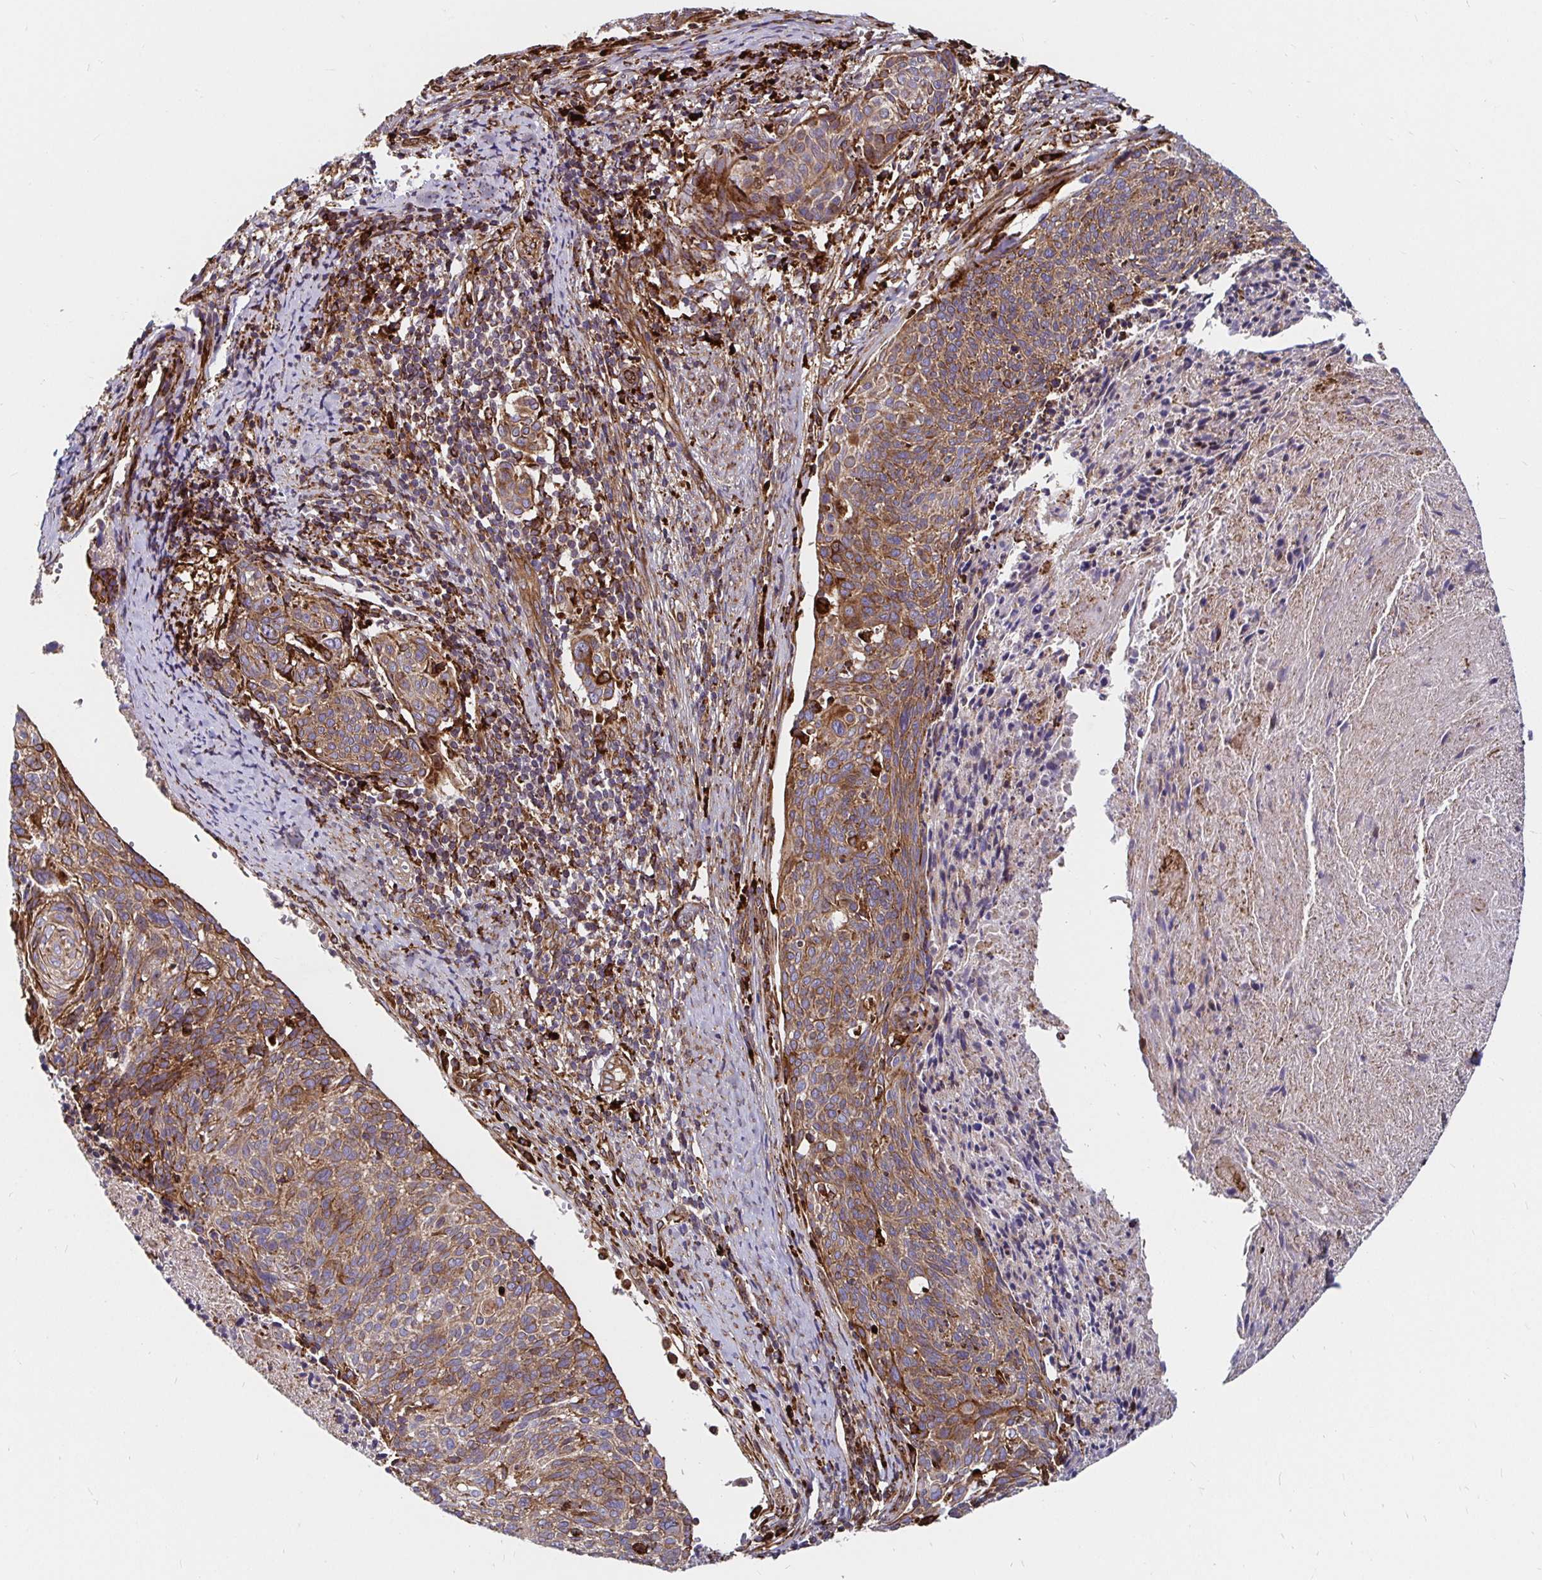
{"staining": {"intensity": "moderate", "quantity": "25%-75%", "location": "cytoplasmic/membranous"}, "tissue": "cervical cancer", "cell_type": "Tumor cells", "image_type": "cancer", "snomed": [{"axis": "morphology", "description": "Squamous cell carcinoma, NOS"}, {"axis": "topography", "description": "Cervix"}], "caption": "This histopathology image displays immunohistochemistry (IHC) staining of squamous cell carcinoma (cervical), with medium moderate cytoplasmic/membranous expression in about 25%-75% of tumor cells.", "gene": "SMYD3", "patient": {"sex": "female", "age": 49}}